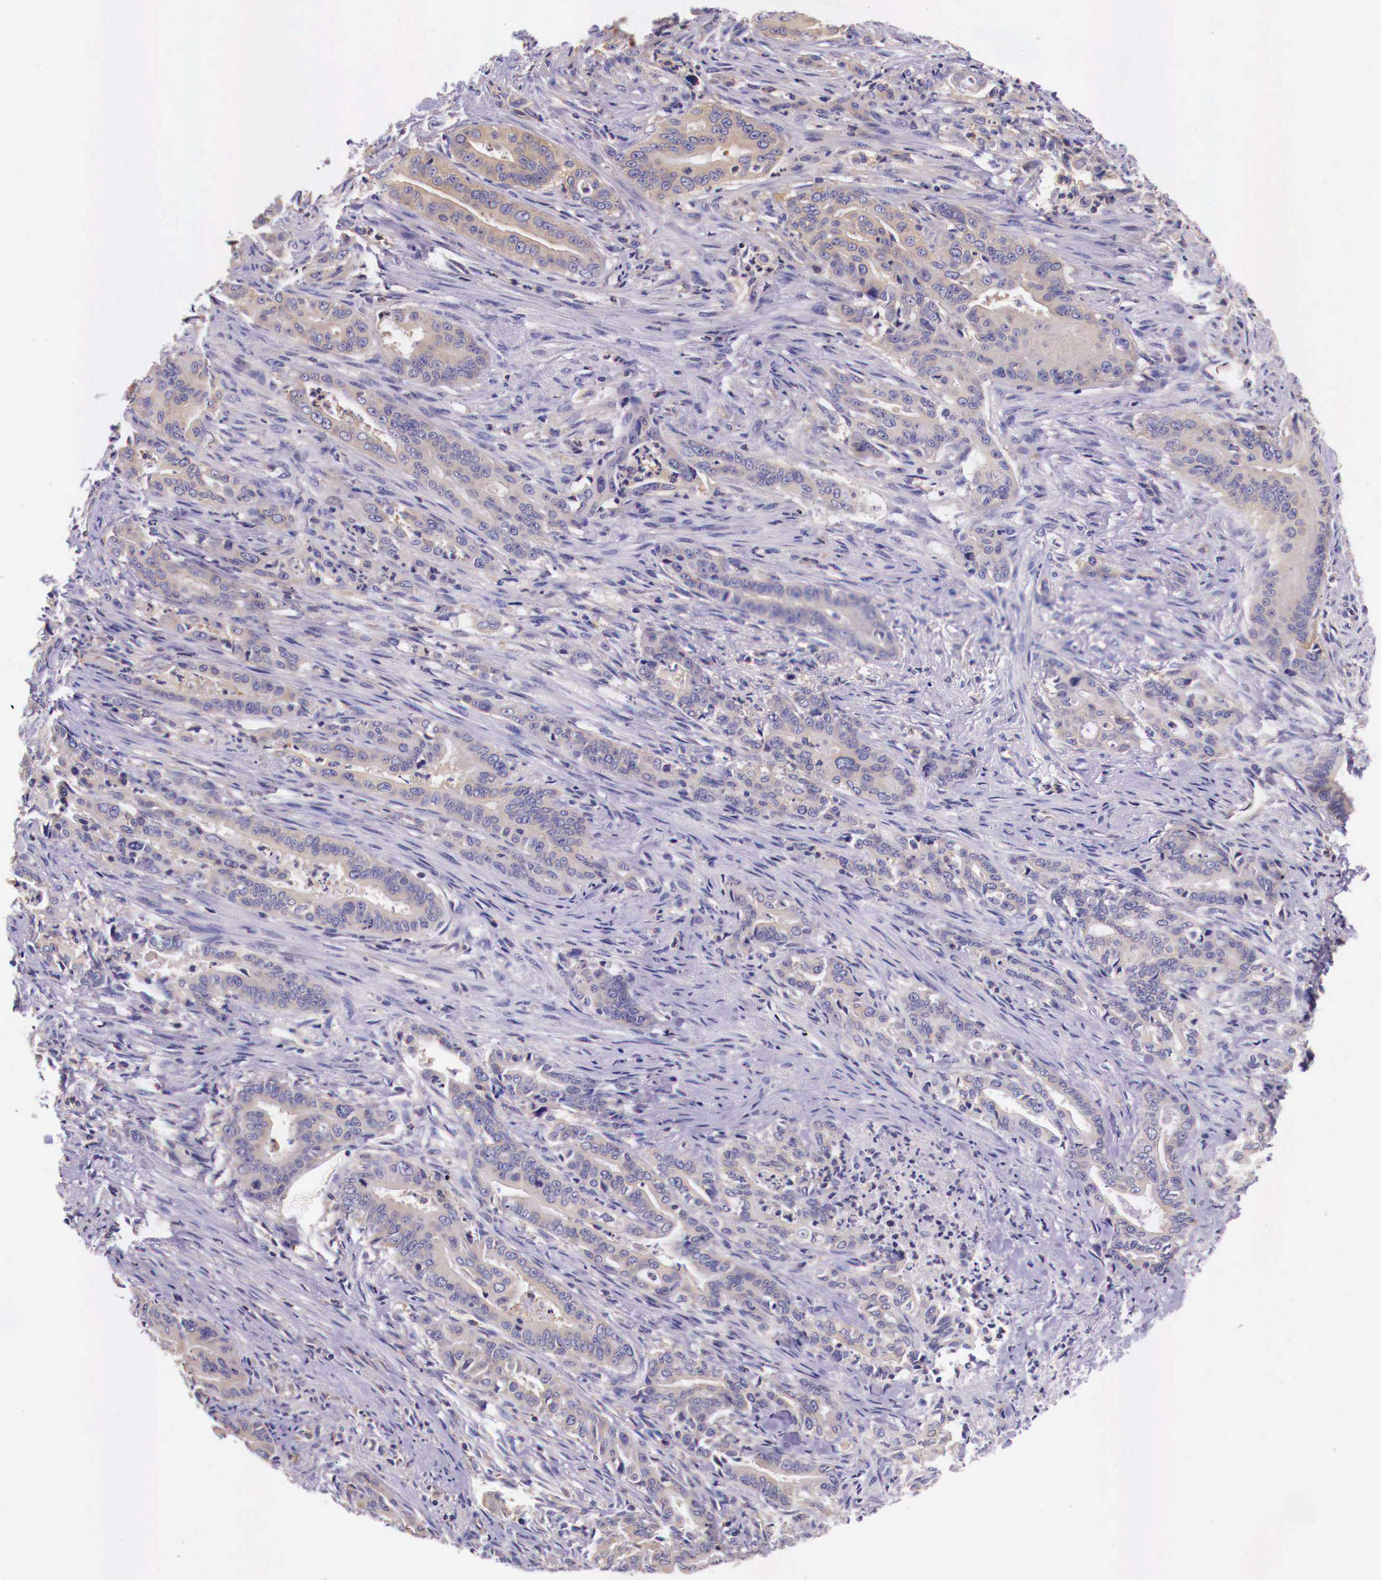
{"staining": {"intensity": "weak", "quantity": "25%-75%", "location": "cytoplasmic/membranous"}, "tissue": "stomach cancer", "cell_type": "Tumor cells", "image_type": "cancer", "snomed": [{"axis": "morphology", "description": "Adenocarcinoma, NOS"}, {"axis": "topography", "description": "Stomach"}], "caption": "A brown stain highlights weak cytoplasmic/membranous staining of a protein in stomach cancer tumor cells.", "gene": "GRIPAP1", "patient": {"sex": "female", "age": 76}}